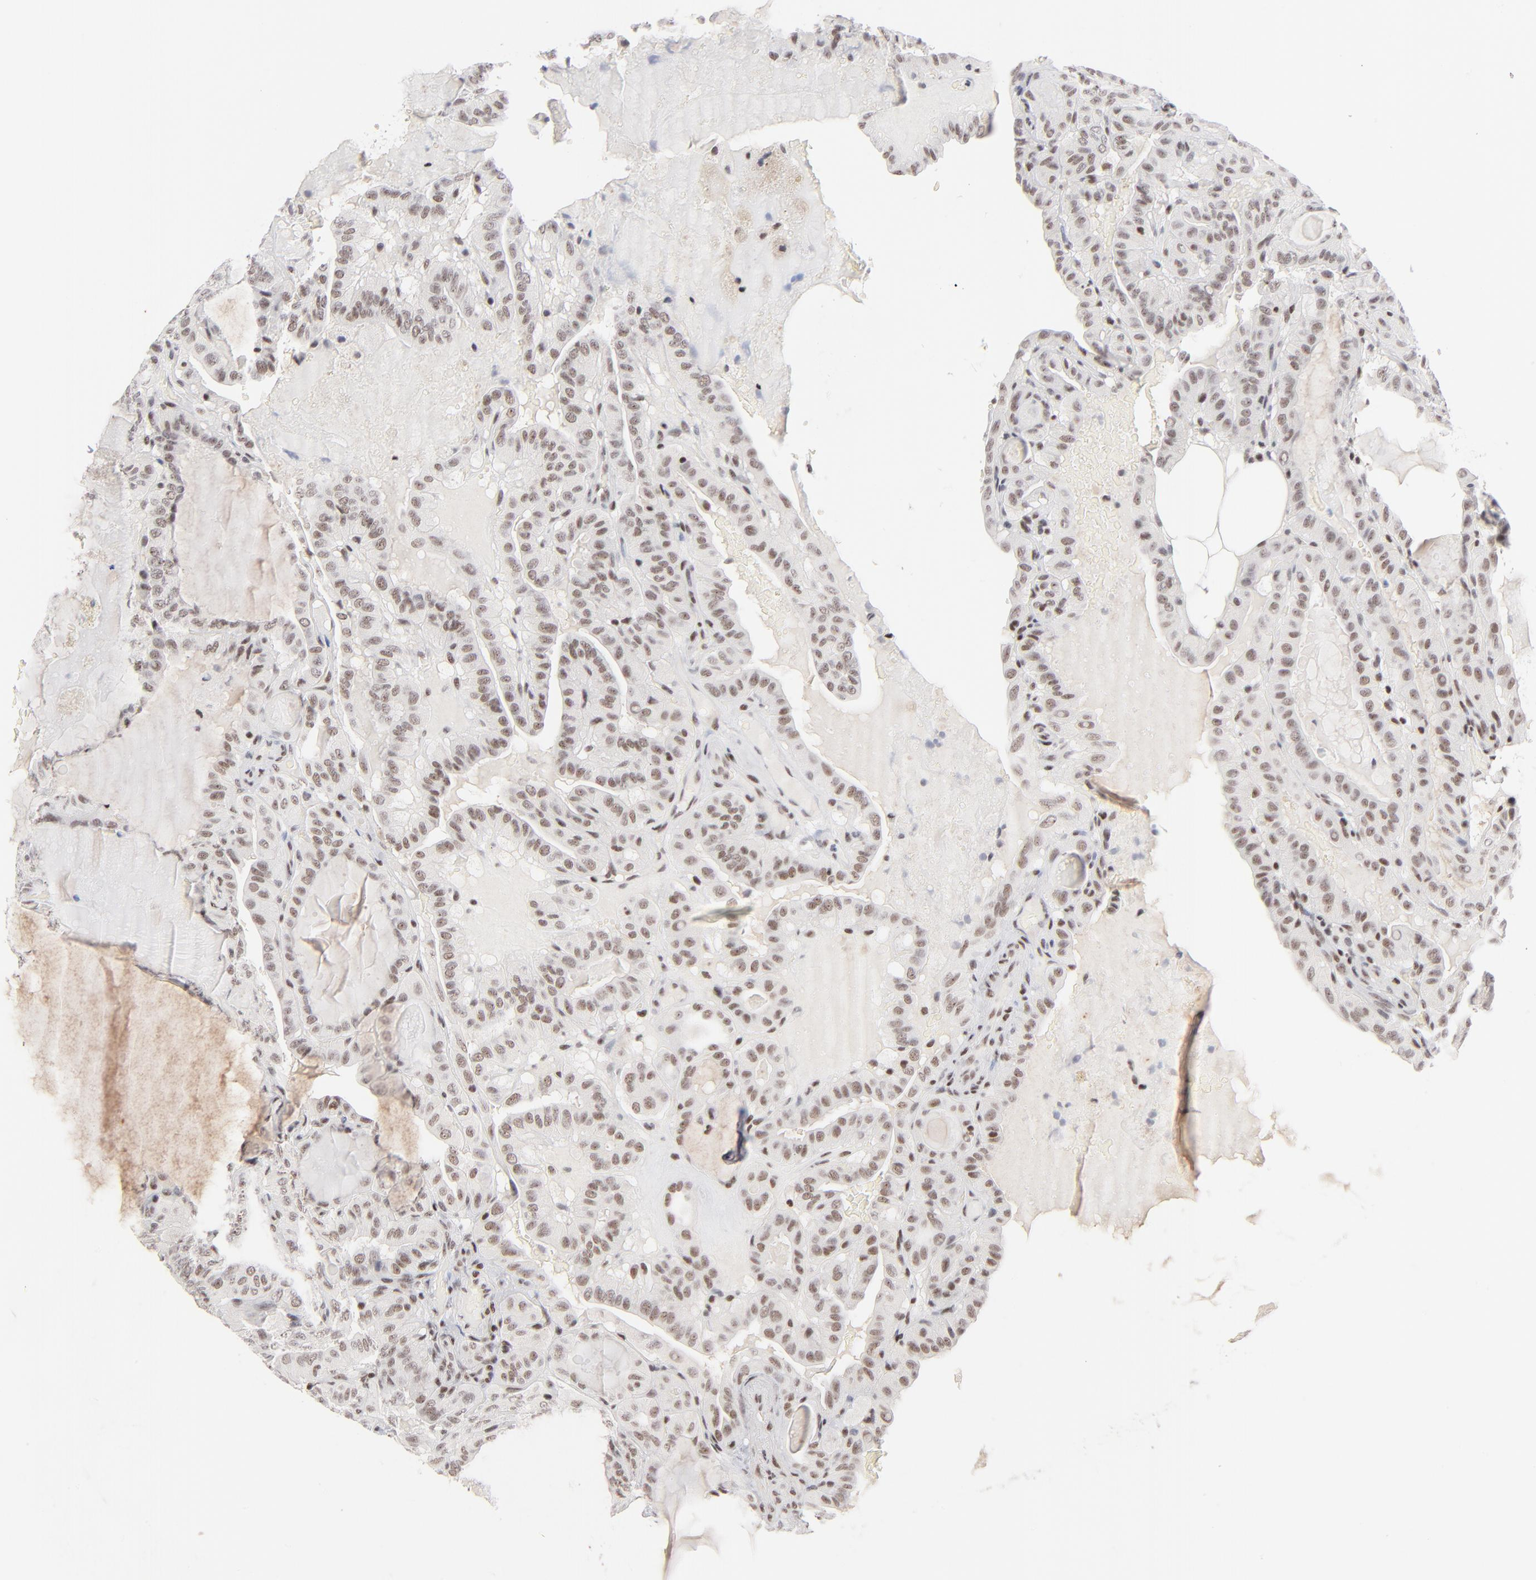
{"staining": {"intensity": "weak", "quantity": ">75%", "location": "nuclear"}, "tissue": "thyroid cancer", "cell_type": "Tumor cells", "image_type": "cancer", "snomed": [{"axis": "morphology", "description": "Papillary adenocarcinoma, NOS"}, {"axis": "topography", "description": "Thyroid gland"}], "caption": "A high-resolution image shows immunohistochemistry staining of thyroid cancer (papillary adenocarcinoma), which exhibits weak nuclear expression in approximately >75% of tumor cells. Nuclei are stained in blue.", "gene": "ZNF143", "patient": {"sex": "male", "age": 77}}